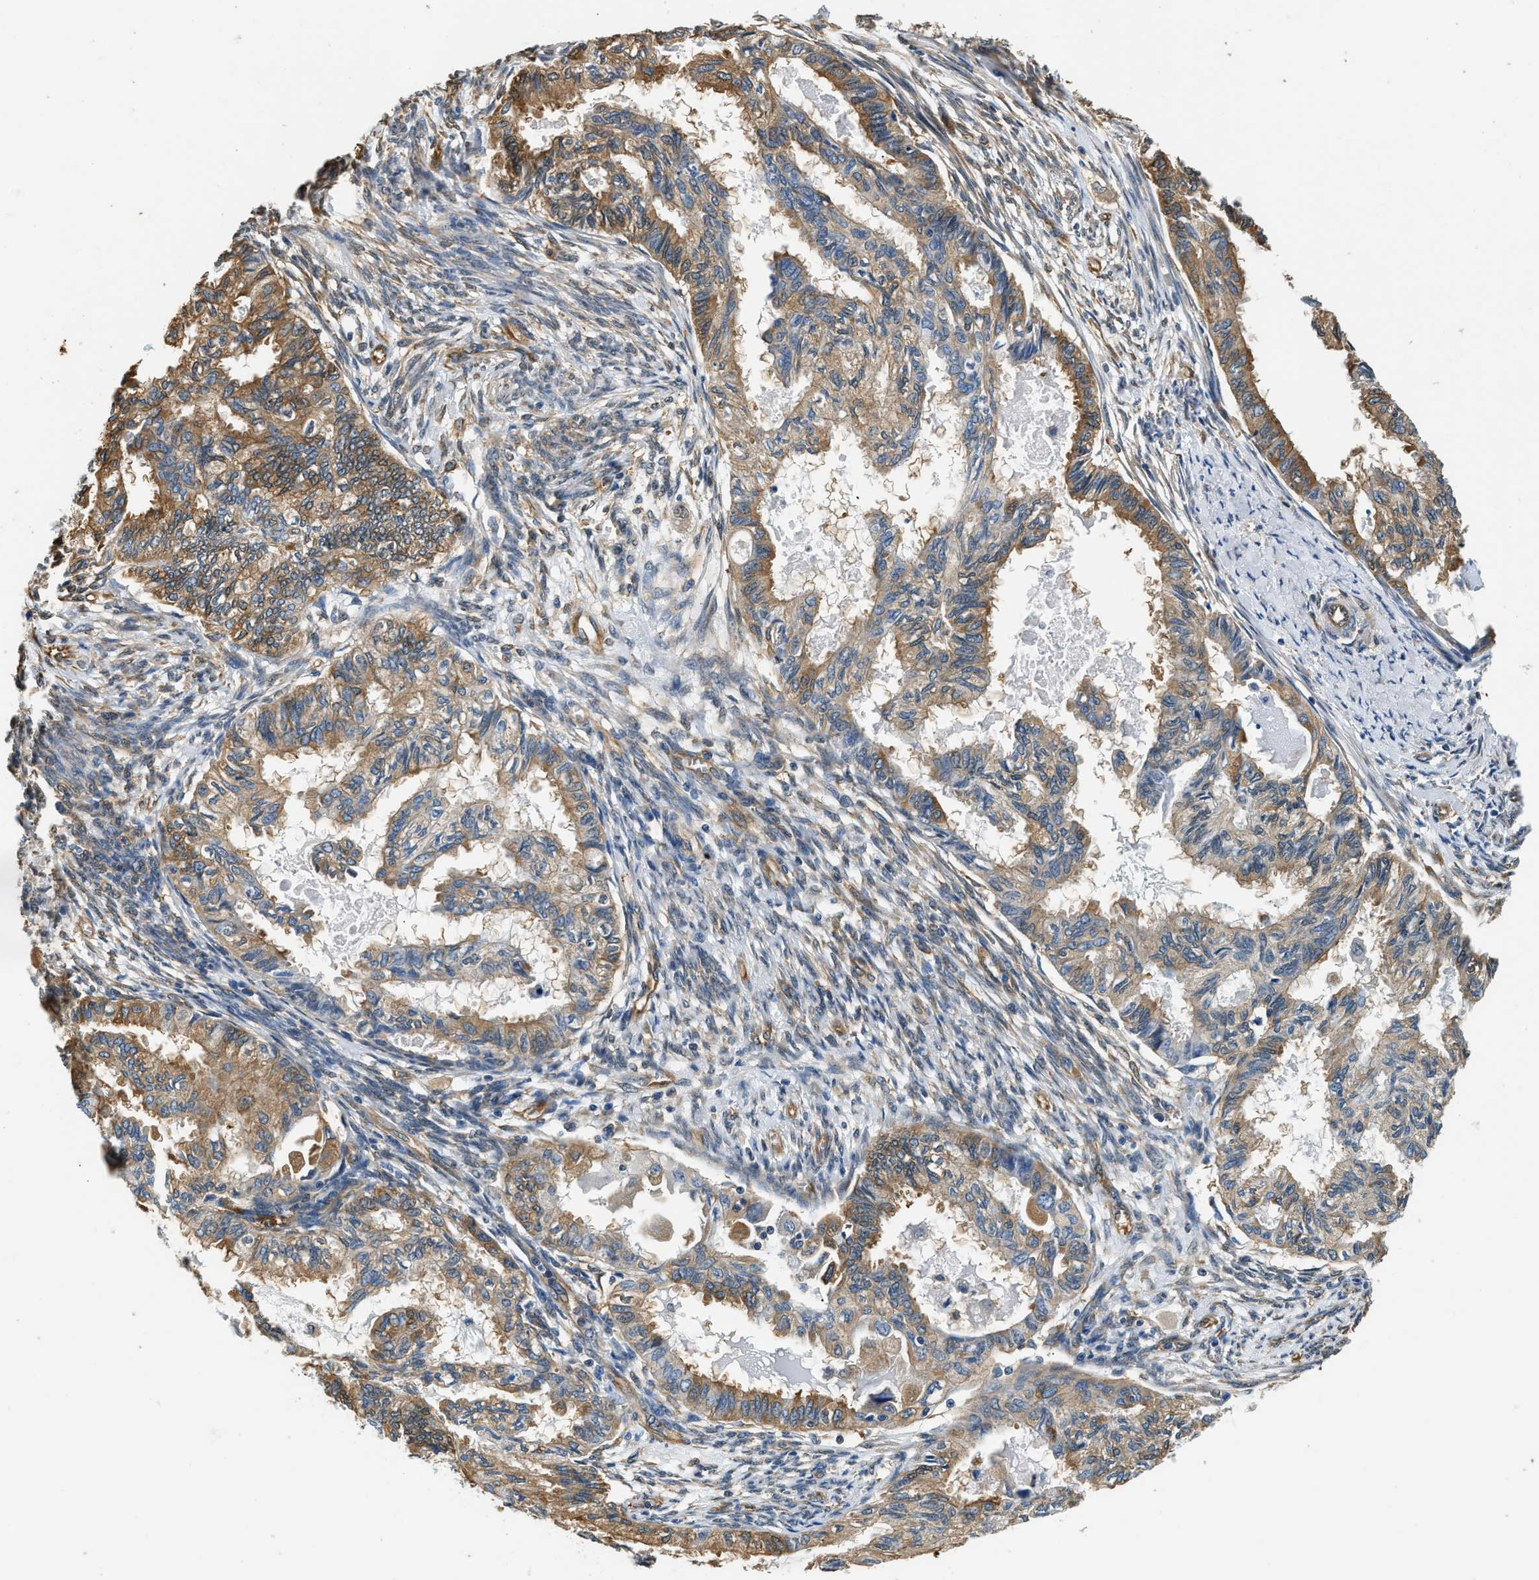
{"staining": {"intensity": "moderate", "quantity": ">75%", "location": "cytoplasmic/membranous"}, "tissue": "cervical cancer", "cell_type": "Tumor cells", "image_type": "cancer", "snomed": [{"axis": "morphology", "description": "Normal tissue, NOS"}, {"axis": "morphology", "description": "Adenocarcinoma, NOS"}, {"axis": "topography", "description": "Cervix"}, {"axis": "topography", "description": "Endometrium"}], "caption": "Cervical cancer tissue exhibits moderate cytoplasmic/membranous expression in approximately >75% of tumor cells", "gene": "PPP2R1B", "patient": {"sex": "female", "age": 86}}